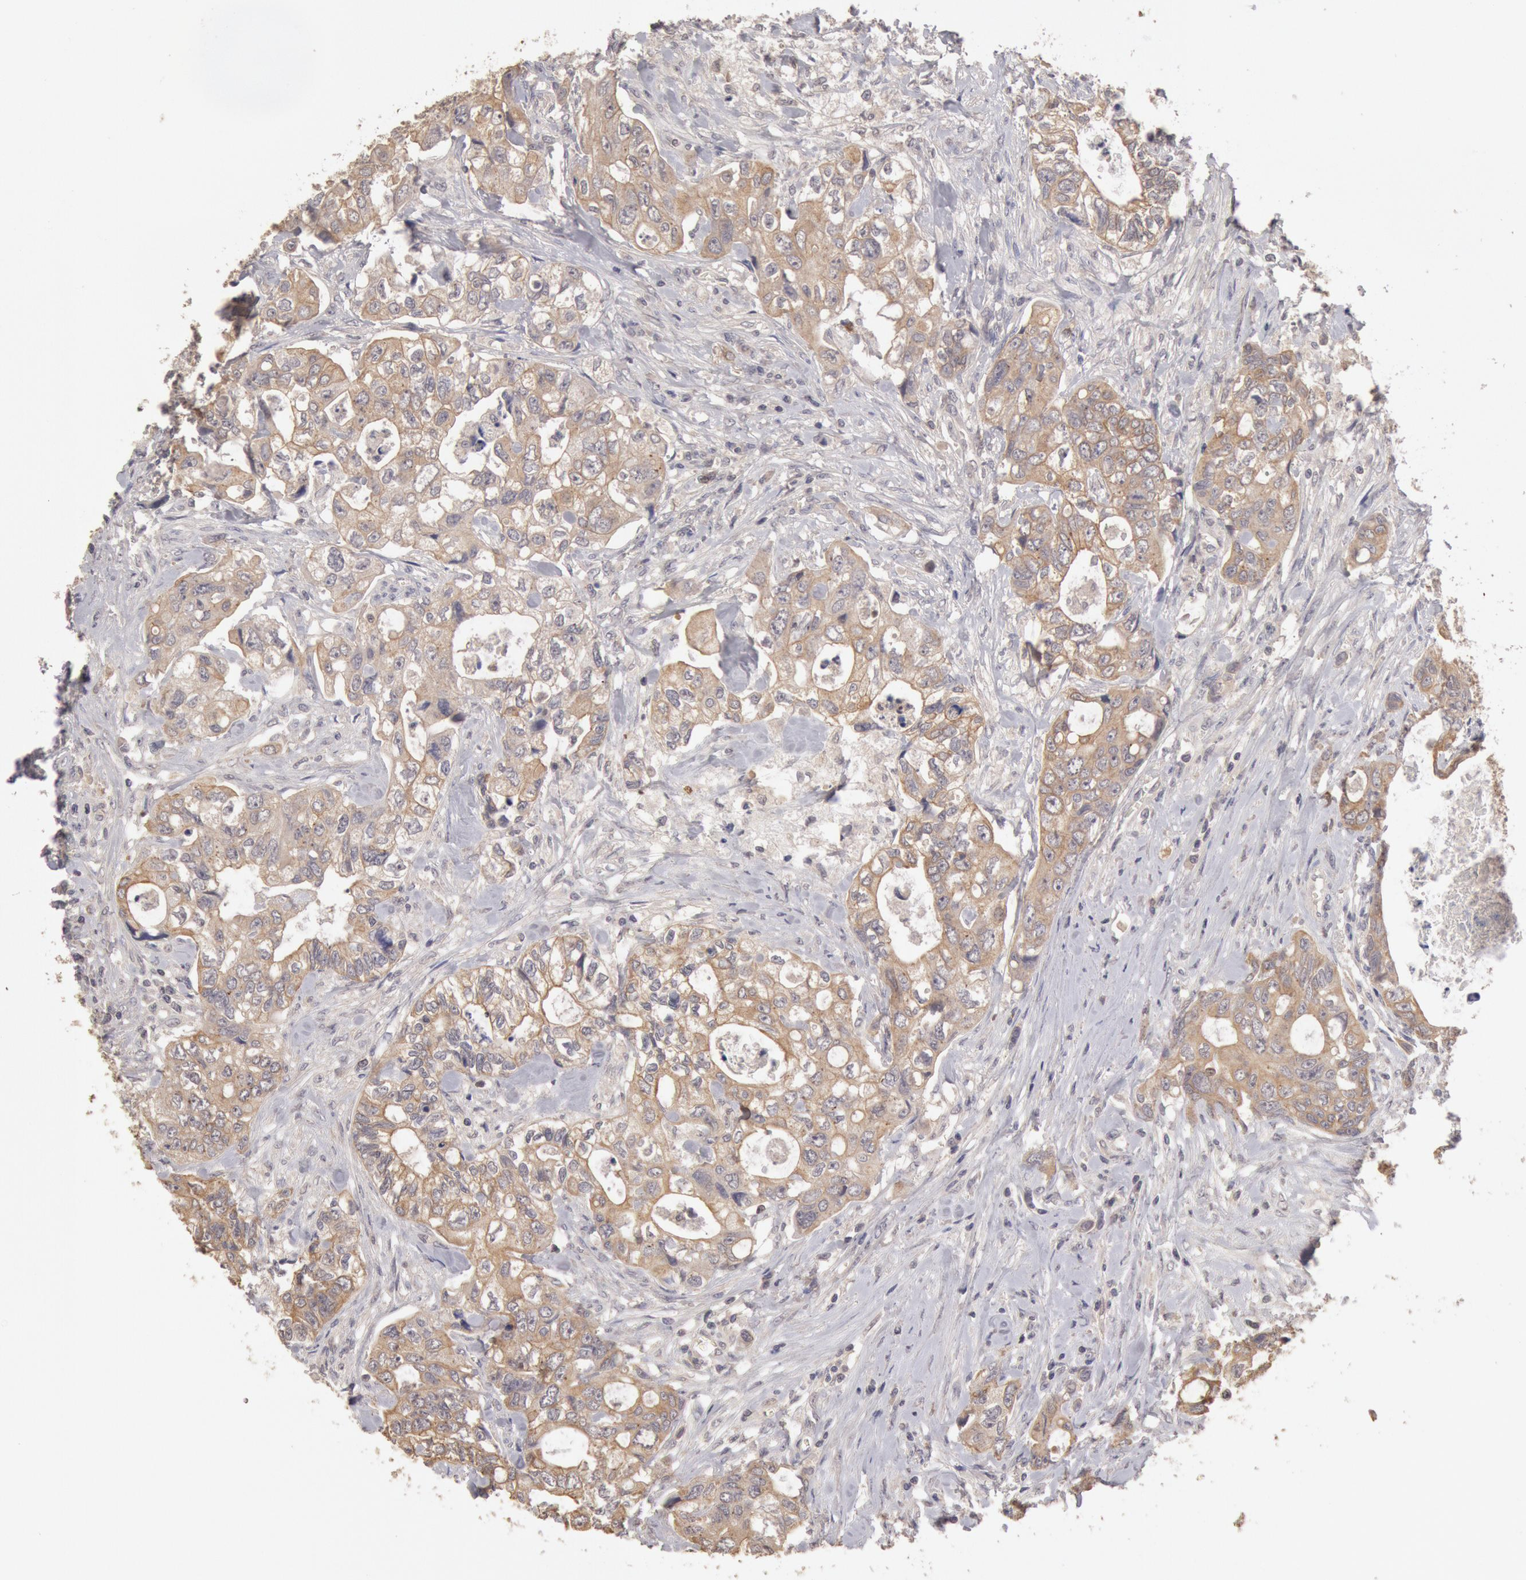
{"staining": {"intensity": "weak", "quantity": ">75%", "location": "cytoplasmic/membranous"}, "tissue": "colorectal cancer", "cell_type": "Tumor cells", "image_type": "cancer", "snomed": [{"axis": "morphology", "description": "Adenocarcinoma, NOS"}, {"axis": "topography", "description": "Rectum"}], "caption": "Colorectal cancer (adenocarcinoma) stained with a brown dye reveals weak cytoplasmic/membranous positive positivity in approximately >75% of tumor cells.", "gene": "ZFP36L1", "patient": {"sex": "female", "age": 57}}